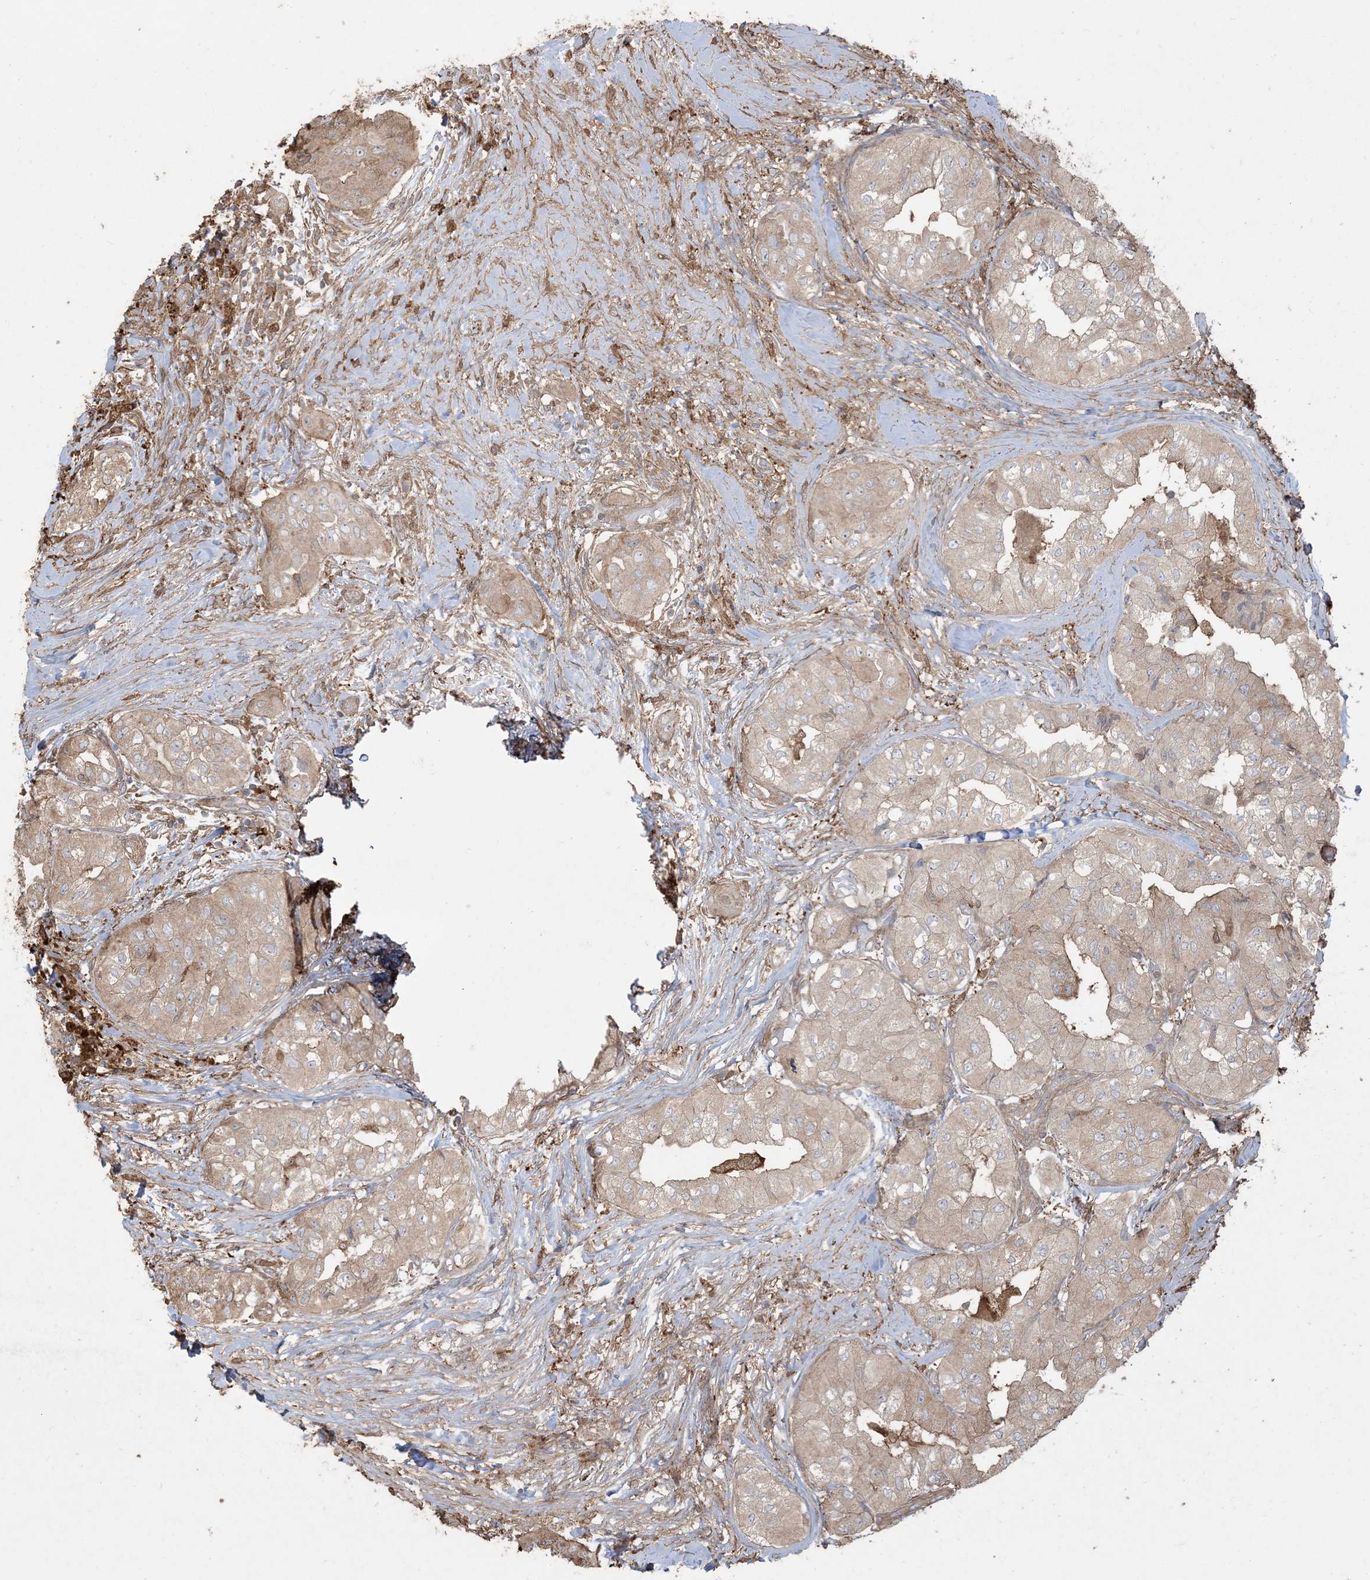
{"staining": {"intensity": "moderate", "quantity": ">75%", "location": "cytoplasmic/membranous"}, "tissue": "thyroid cancer", "cell_type": "Tumor cells", "image_type": "cancer", "snomed": [{"axis": "morphology", "description": "Papillary adenocarcinoma, NOS"}, {"axis": "topography", "description": "Thyroid gland"}], "caption": "Immunohistochemistry of papillary adenocarcinoma (thyroid) exhibits medium levels of moderate cytoplasmic/membranous expression in about >75% of tumor cells.", "gene": "HNMT", "patient": {"sex": "female", "age": 59}}